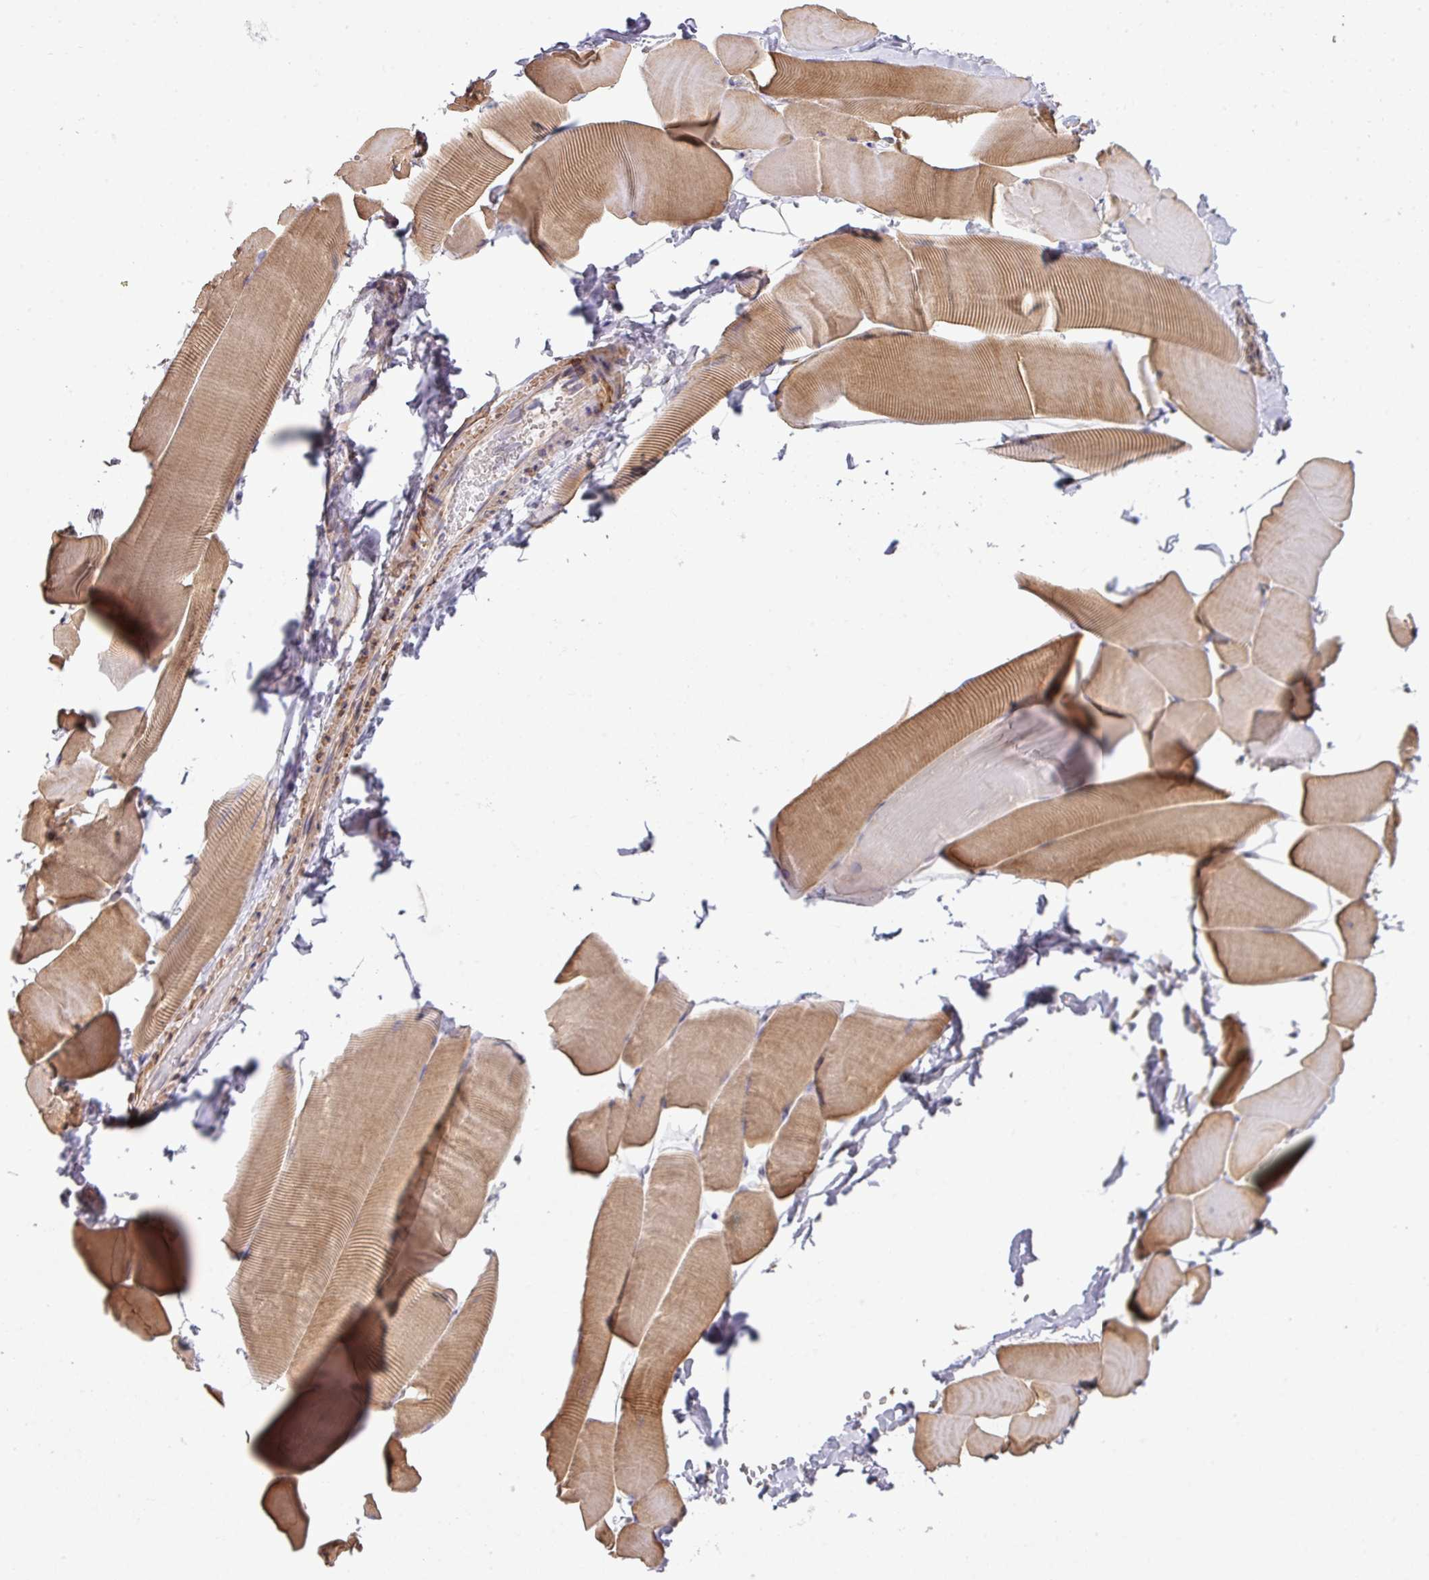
{"staining": {"intensity": "moderate", "quantity": "25%-75%", "location": "cytoplasmic/membranous"}, "tissue": "skeletal muscle", "cell_type": "Myocytes", "image_type": "normal", "snomed": [{"axis": "morphology", "description": "Normal tissue, NOS"}, {"axis": "topography", "description": "Skeletal muscle"}], "caption": "Immunohistochemical staining of benign skeletal muscle exhibits 25%-75% levels of moderate cytoplasmic/membranous protein expression in approximately 25%-75% of myocytes. Using DAB (3,3'-diaminobenzidine) (brown) and hematoxylin (blue) stains, captured at high magnification using brightfield microscopy.", "gene": "LRRC41", "patient": {"sex": "male", "age": 25}}